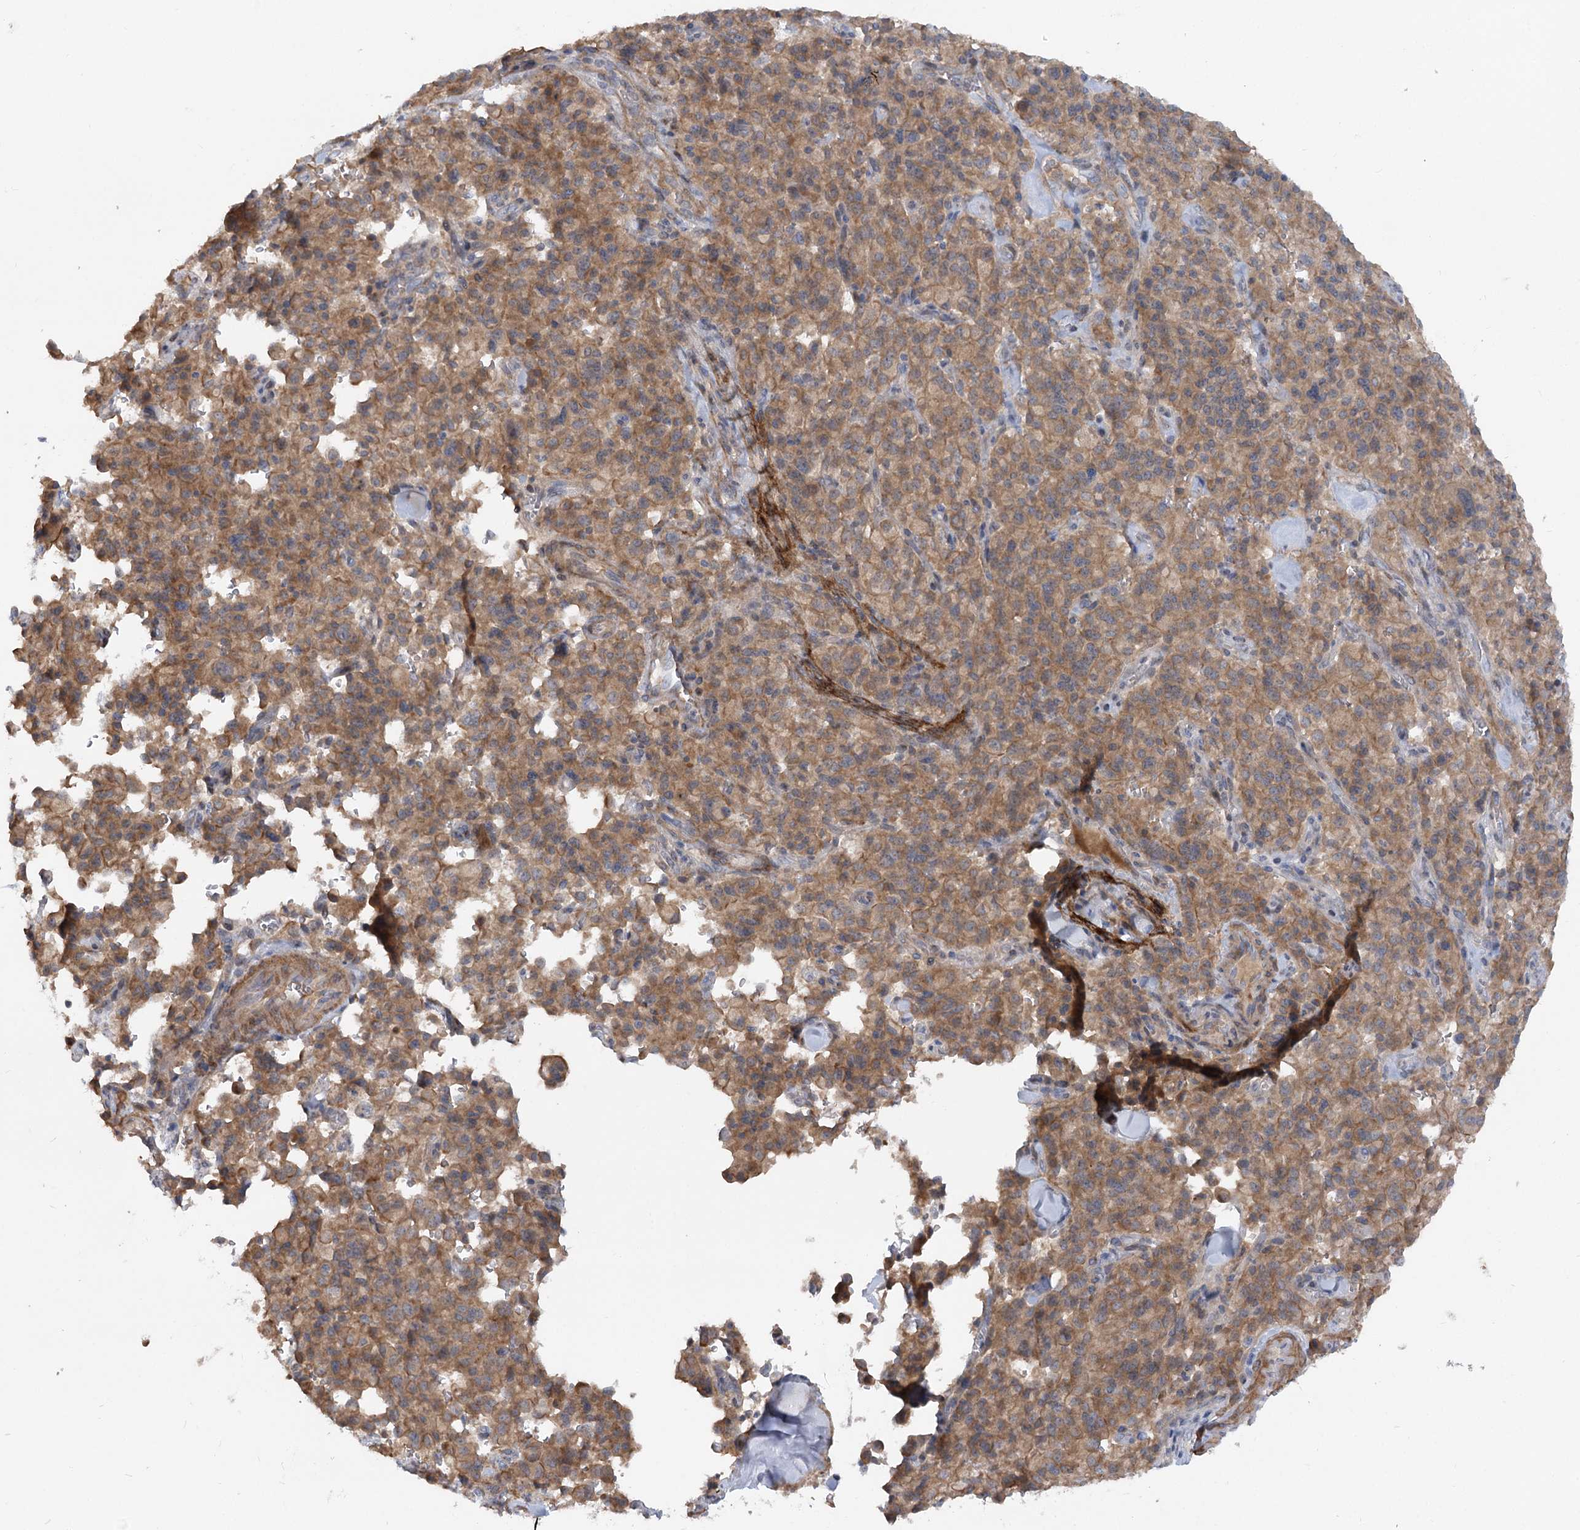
{"staining": {"intensity": "moderate", "quantity": ">75%", "location": "cytoplasmic/membranous"}, "tissue": "pancreatic cancer", "cell_type": "Tumor cells", "image_type": "cancer", "snomed": [{"axis": "morphology", "description": "Adenocarcinoma, NOS"}, {"axis": "topography", "description": "Pancreas"}], "caption": "Brown immunohistochemical staining in human pancreatic cancer reveals moderate cytoplasmic/membranous expression in about >75% of tumor cells.", "gene": "FGF19", "patient": {"sex": "male", "age": 65}}